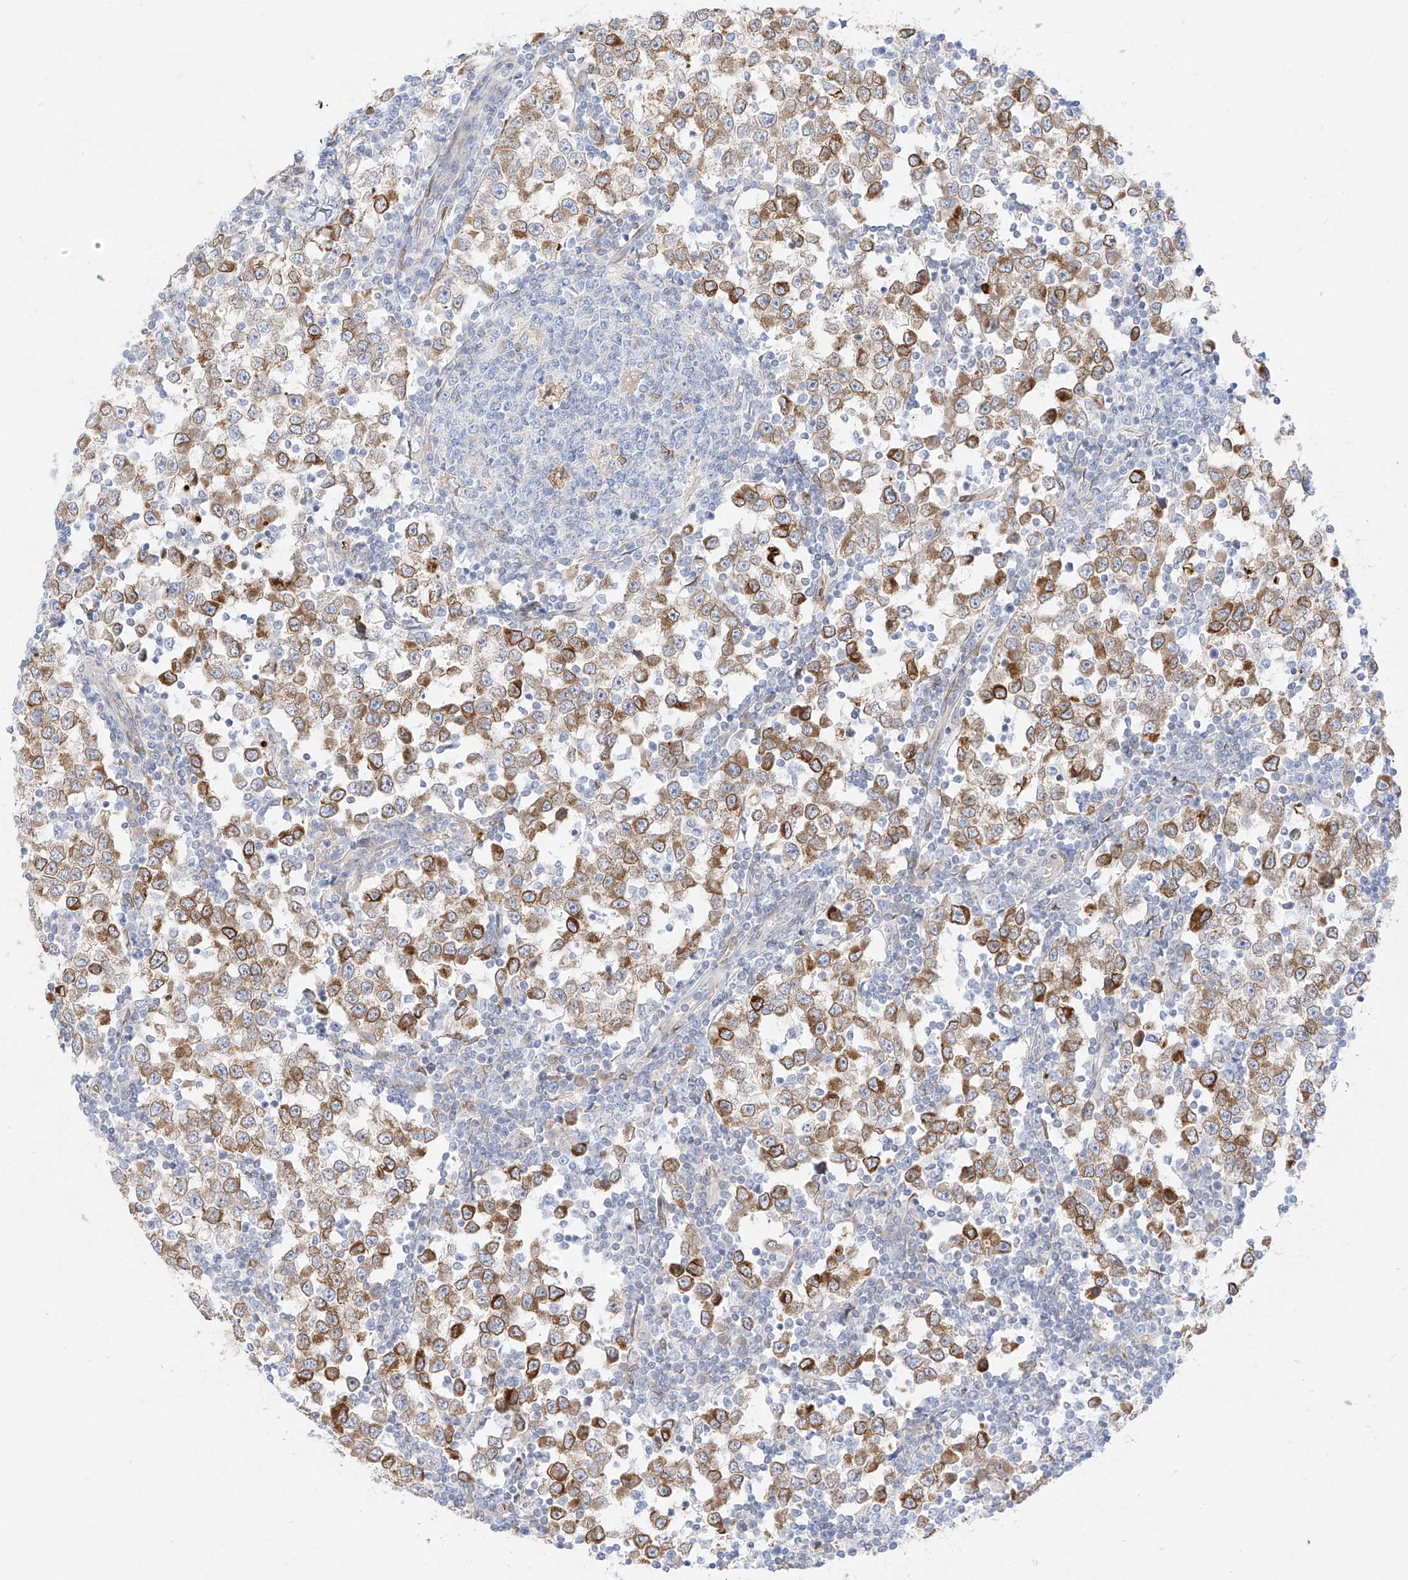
{"staining": {"intensity": "moderate", "quantity": ">75%", "location": "cytoplasmic/membranous"}, "tissue": "testis cancer", "cell_type": "Tumor cells", "image_type": "cancer", "snomed": [{"axis": "morphology", "description": "Seminoma, NOS"}, {"axis": "topography", "description": "Testis"}], "caption": "Testis seminoma stained with DAB immunohistochemistry reveals medium levels of moderate cytoplasmic/membranous positivity in approximately >75% of tumor cells.", "gene": "PCYOX1", "patient": {"sex": "male", "age": 65}}